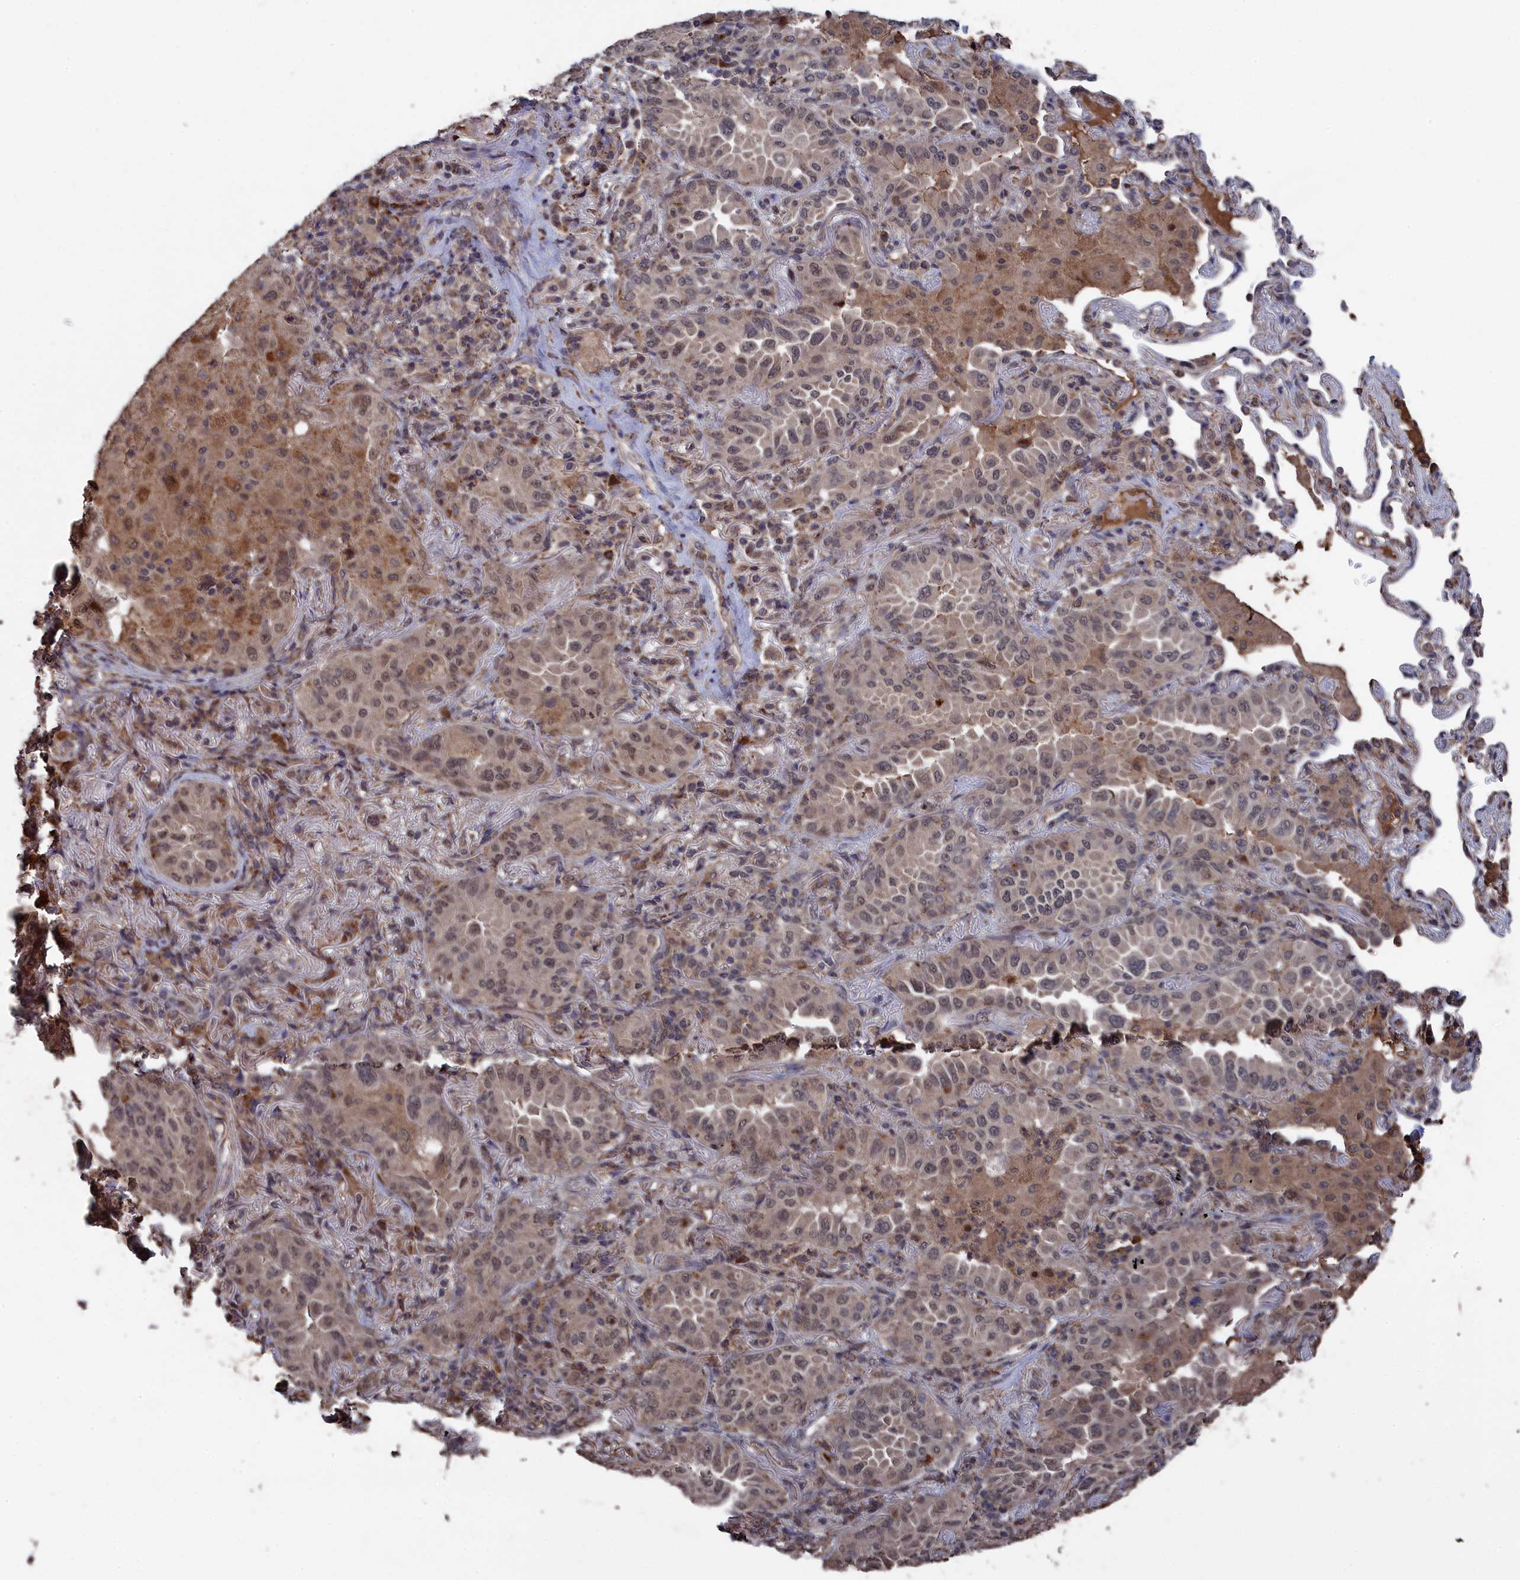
{"staining": {"intensity": "weak", "quantity": "25%-75%", "location": "nuclear"}, "tissue": "lung cancer", "cell_type": "Tumor cells", "image_type": "cancer", "snomed": [{"axis": "morphology", "description": "Adenocarcinoma, NOS"}, {"axis": "topography", "description": "Lung"}], "caption": "This is a micrograph of immunohistochemistry staining of lung adenocarcinoma, which shows weak expression in the nuclear of tumor cells.", "gene": "CEACAM21", "patient": {"sex": "female", "age": 69}}